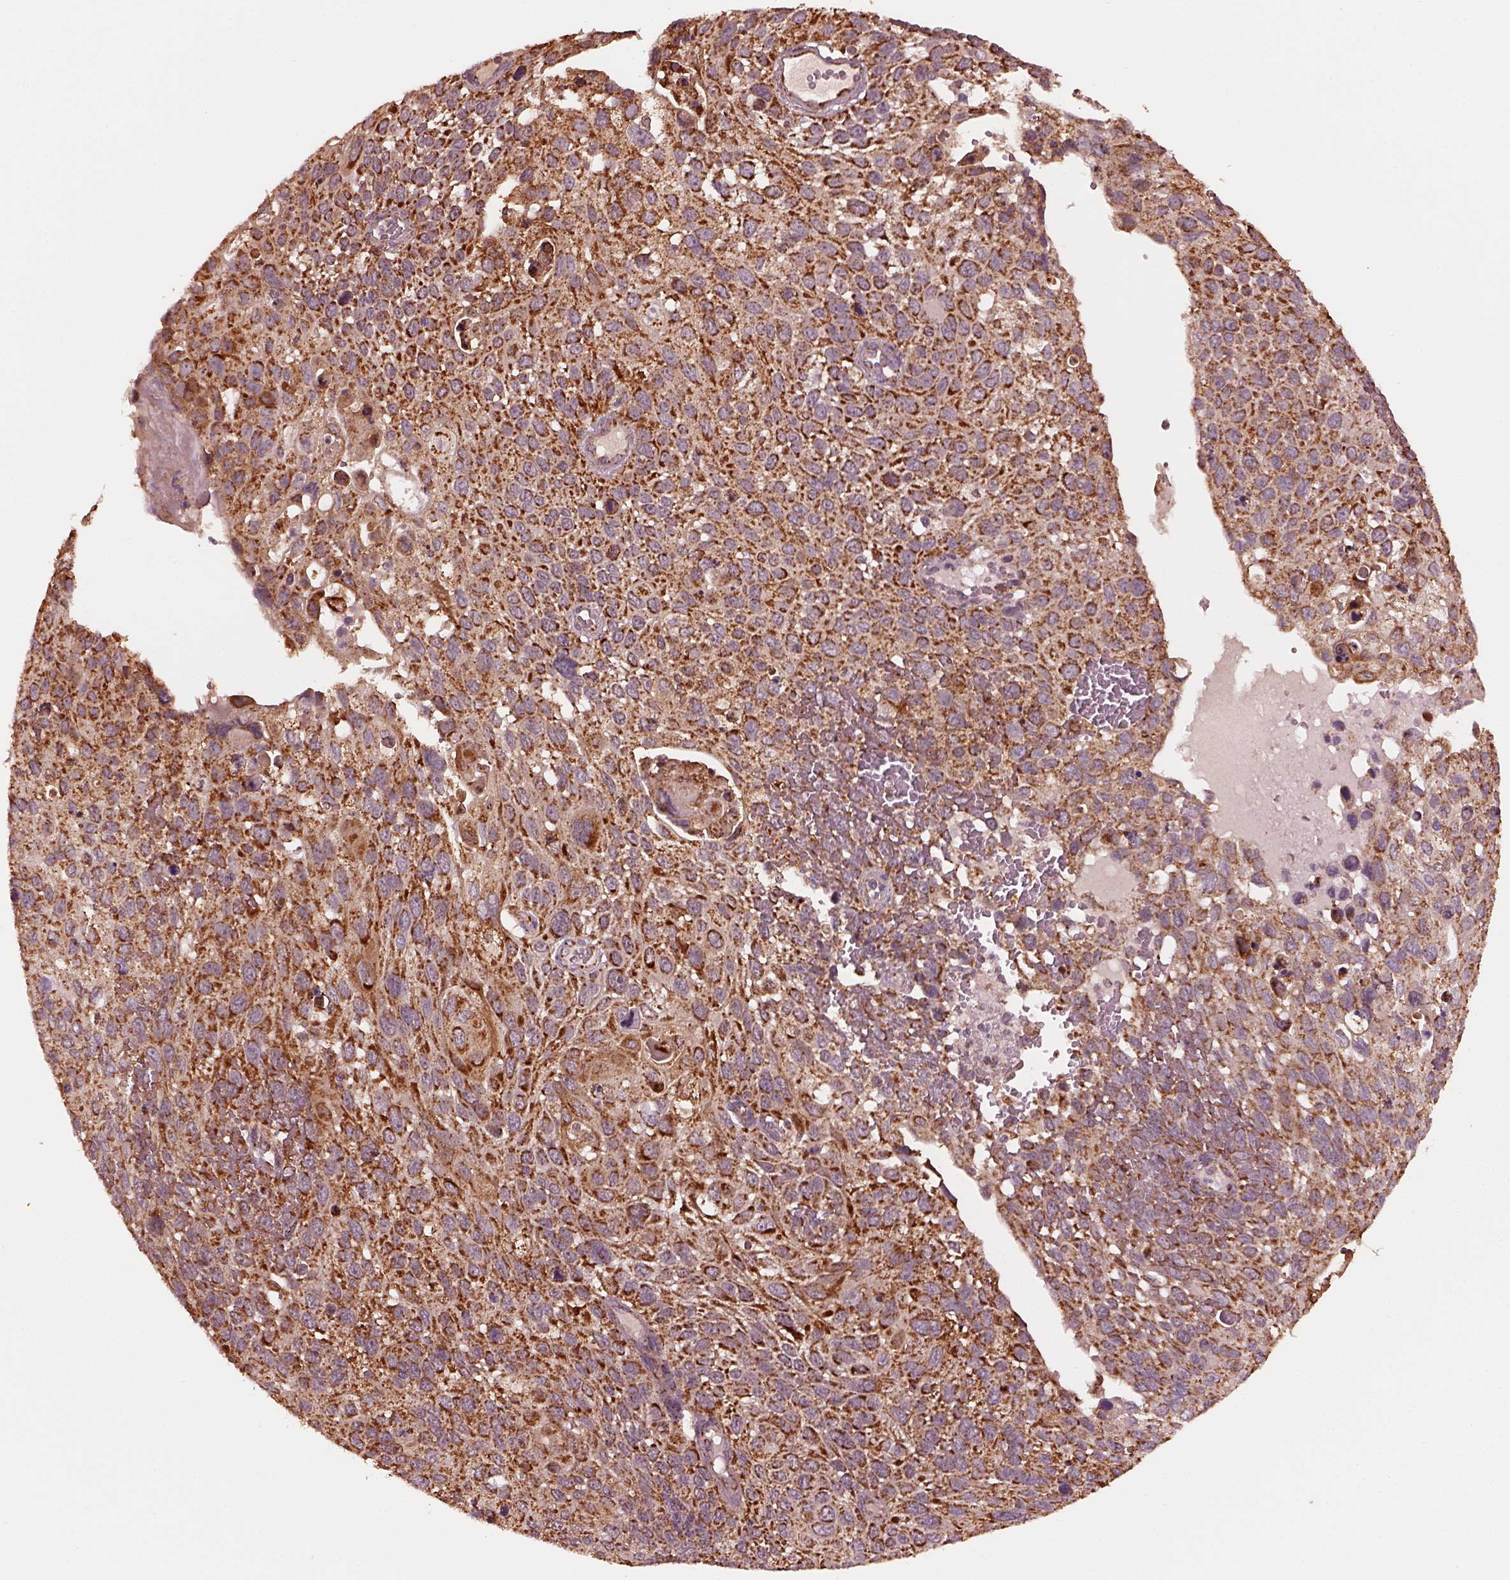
{"staining": {"intensity": "strong", "quantity": "25%-75%", "location": "cytoplasmic/membranous"}, "tissue": "cervical cancer", "cell_type": "Tumor cells", "image_type": "cancer", "snomed": [{"axis": "morphology", "description": "Squamous cell carcinoma, NOS"}, {"axis": "topography", "description": "Cervix"}], "caption": "Immunohistochemical staining of cervical cancer shows high levels of strong cytoplasmic/membranous staining in about 25%-75% of tumor cells. (DAB (3,3'-diaminobenzidine) = brown stain, brightfield microscopy at high magnification).", "gene": "NDUFB10", "patient": {"sex": "female", "age": 70}}